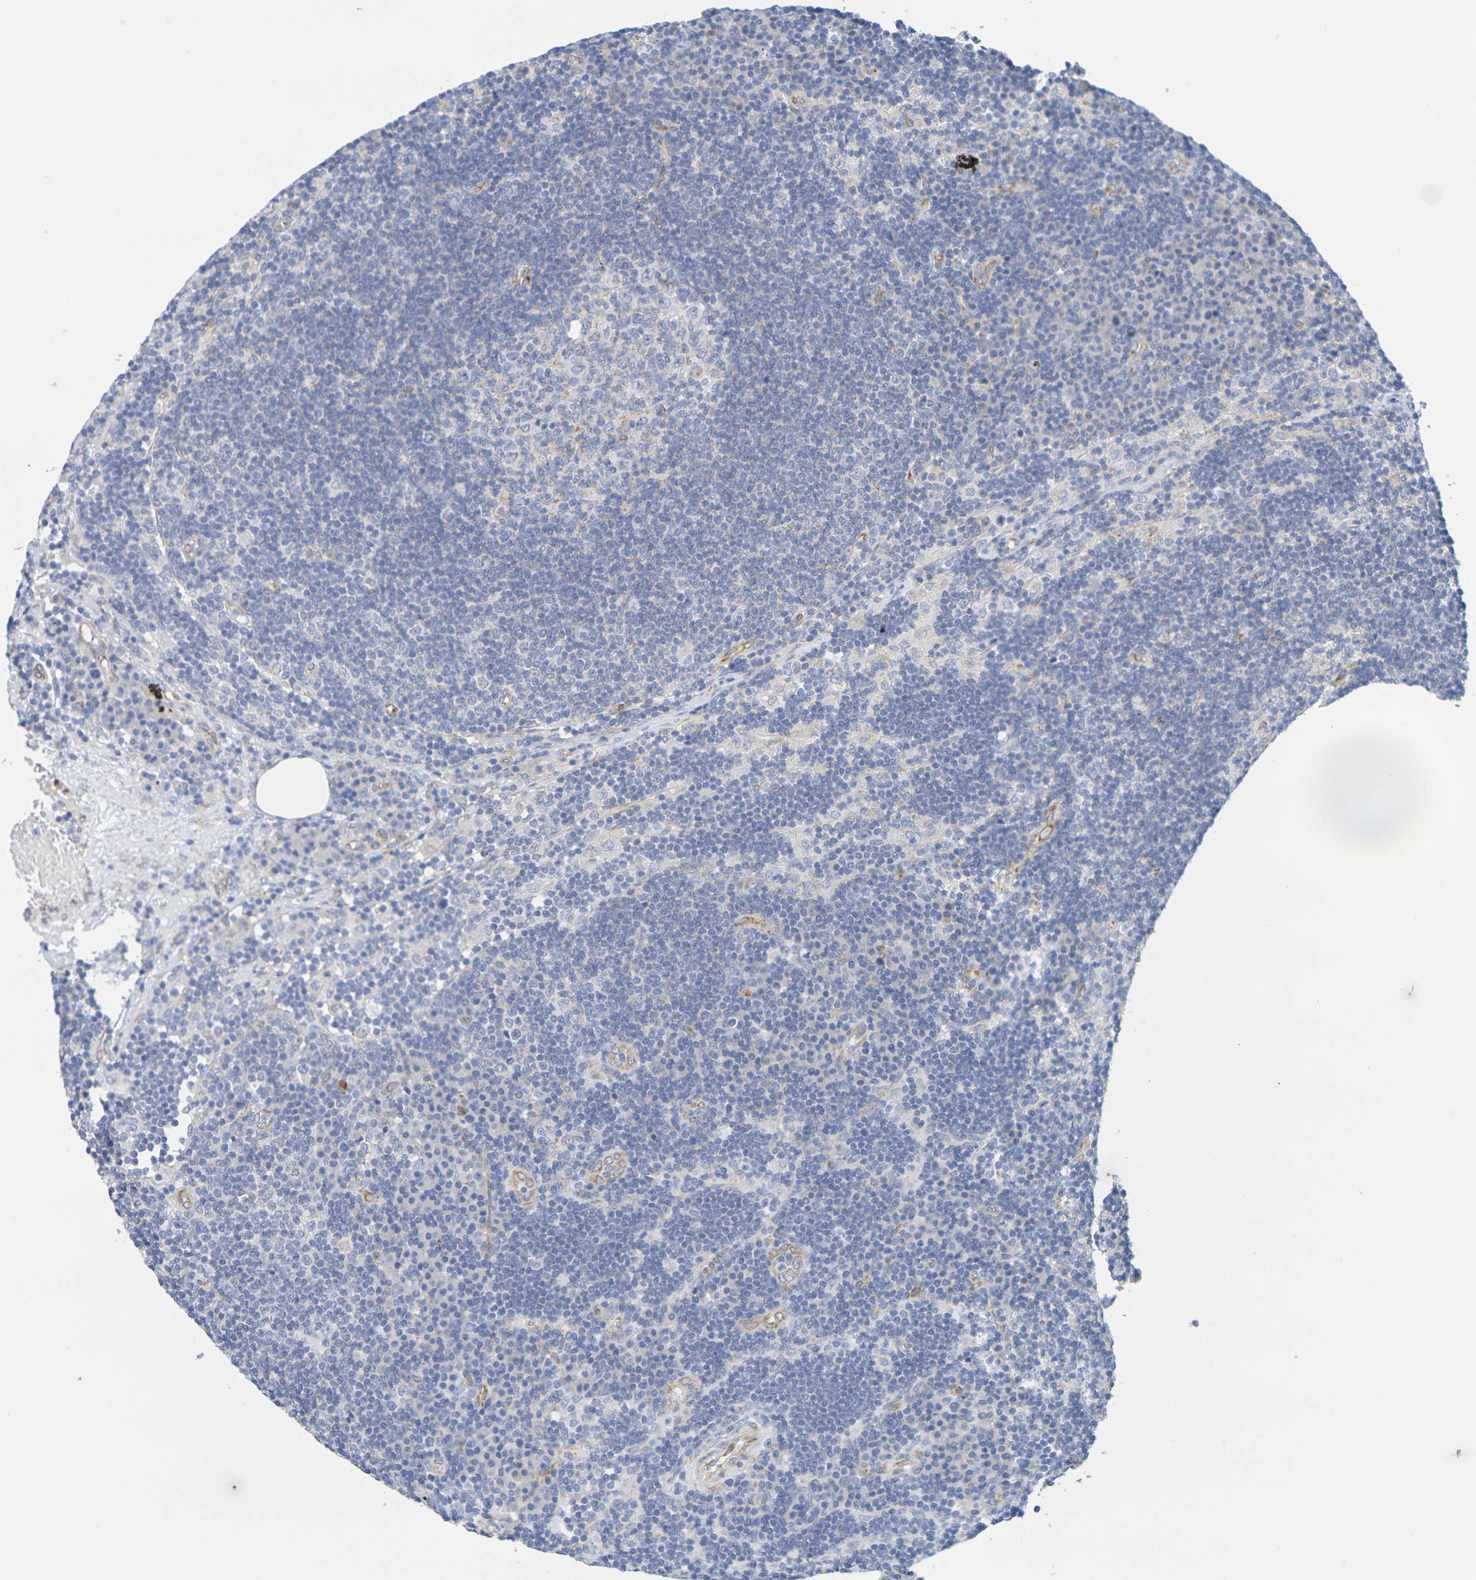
{"staining": {"intensity": "moderate", "quantity": "<25%", "location": "cytoplasmic/membranous"}, "tissue": "lymph node", "cell_type": "Germinal center cells", "image_type": "normal", "snomed": [{"axis": "morphology", "description": "Normal tissue, NOS"}, {"axis": "morphology", "description": "Squamous cell carcinoma, metastatic, NOS"}, {"axis": "topography", "description": "Lymph node"}], "caption": "Lymph node stained with DAB immunohistochemistry reveals low levels of moderate cytoplasmic/membranous positivity in about <25% of germinal center cells.", "gene": "TMCC3", "patient": {"sex": "female", "age": 53}}